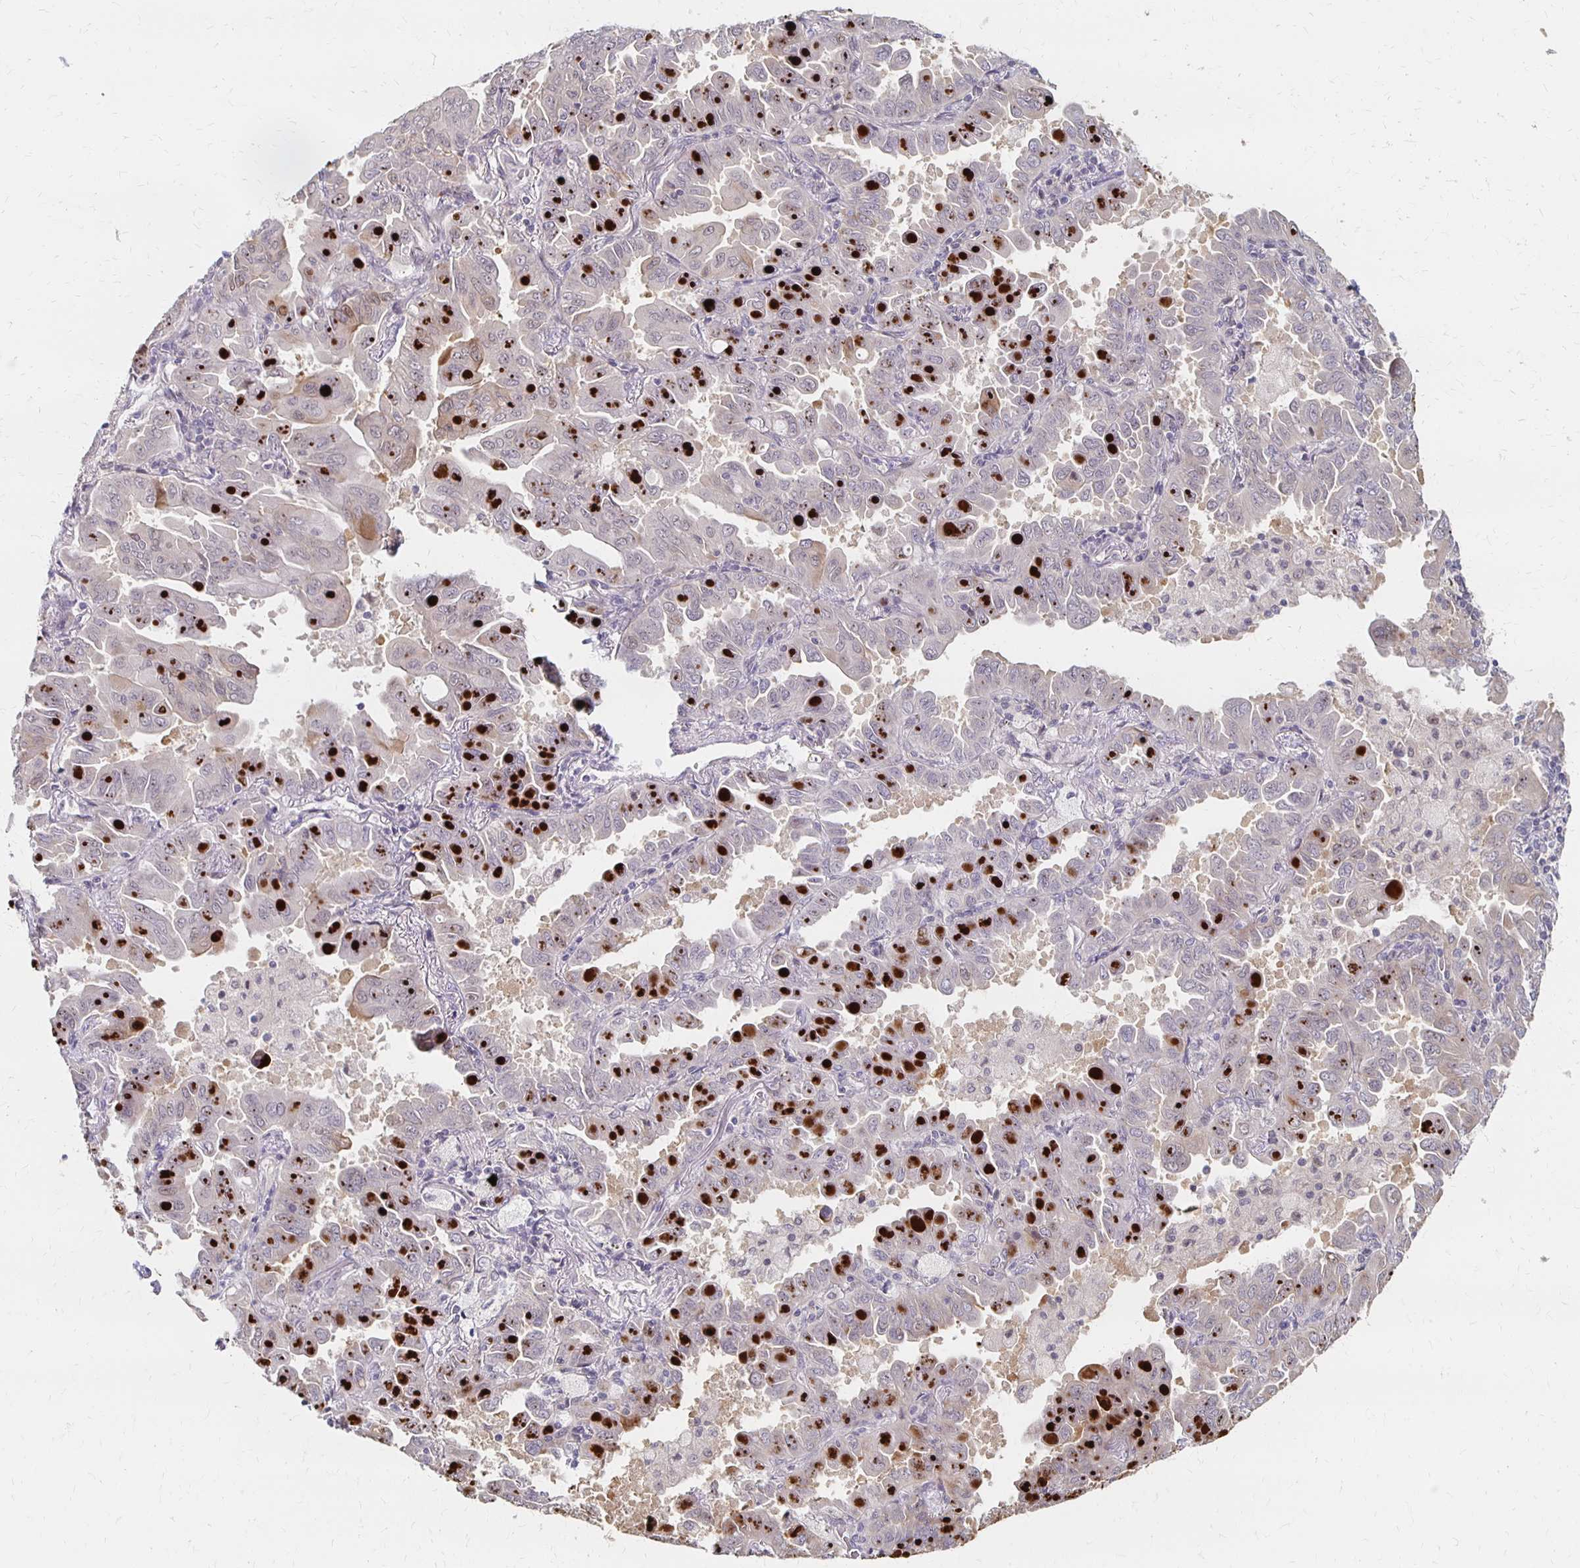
{"staining": {"intensity": "strong", "quantity": "25%-75%", "location": "cytoplasmic/membranous"}, "tissue": "lung cancer", "cell_type": "Tumor cells", "image_type": "cancer", "snomed": [{"axis": "morphology", "description": "Adenocarcinoma, NOS"}, {"axis": "topography", "description": "Lung"}], "caption": "Lung adenocarcinoma stained with DAB immunohistochemistry demonstrates high levels of strong cytoplasmic/membranous expression in approximately 25%-75% of tumor cells.", "gene": "PRKCB", "patient": {"sex": "male", "age": 64}}